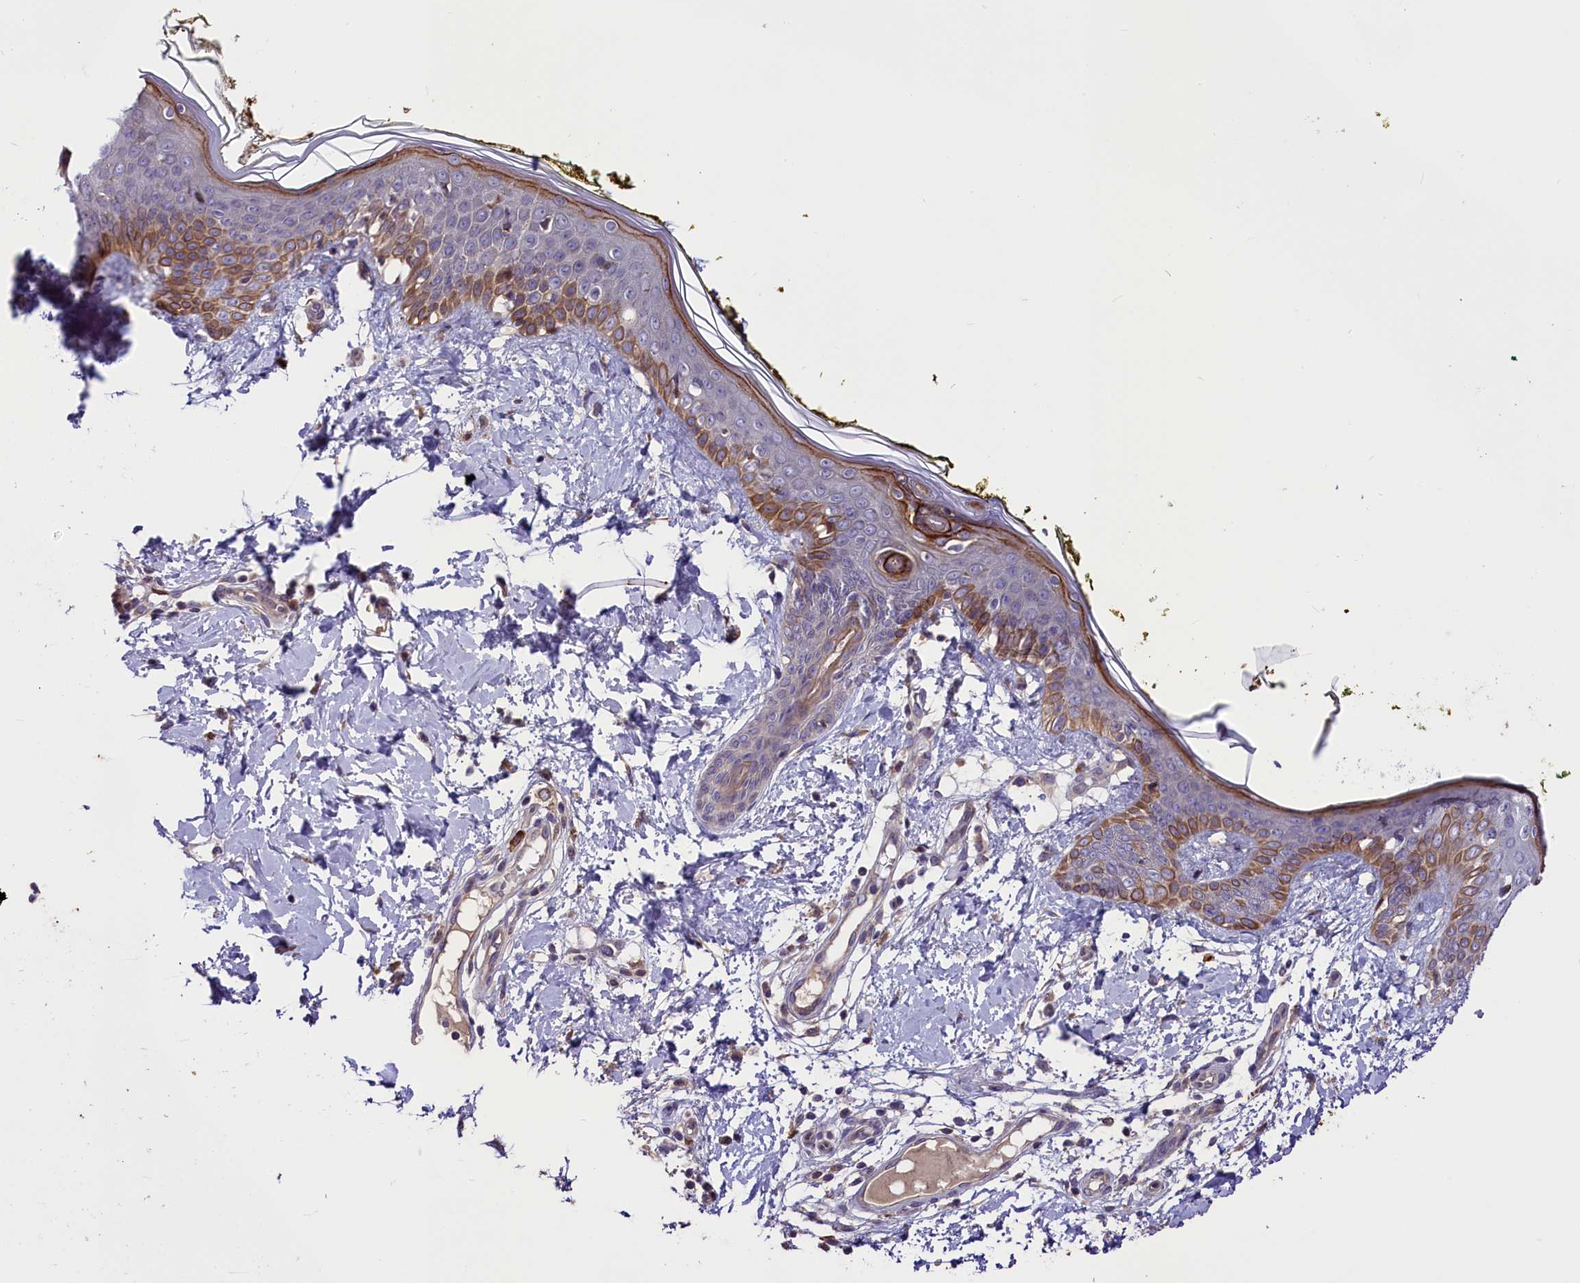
{"staining": {"intensity": "weak", "quantity": ">75%", "location": "cytoplasmic/membranous"}, "tissue": "skin", "cell_type": "Fibroblasts", "image_type": "normal", "snomed": [{"axis": "morphology", "description": "Normal tissue, NOS"}, {"axis": "topography", "description": "Skin"}], "caption": "Weak cytoplasmic/membranous positivity is appreciated in about >75% of fibroblasts in benign skin. Nuclei are stained in blue.", "gene": "ABCC10", "patient": {"sex": "female", "age": 34}}